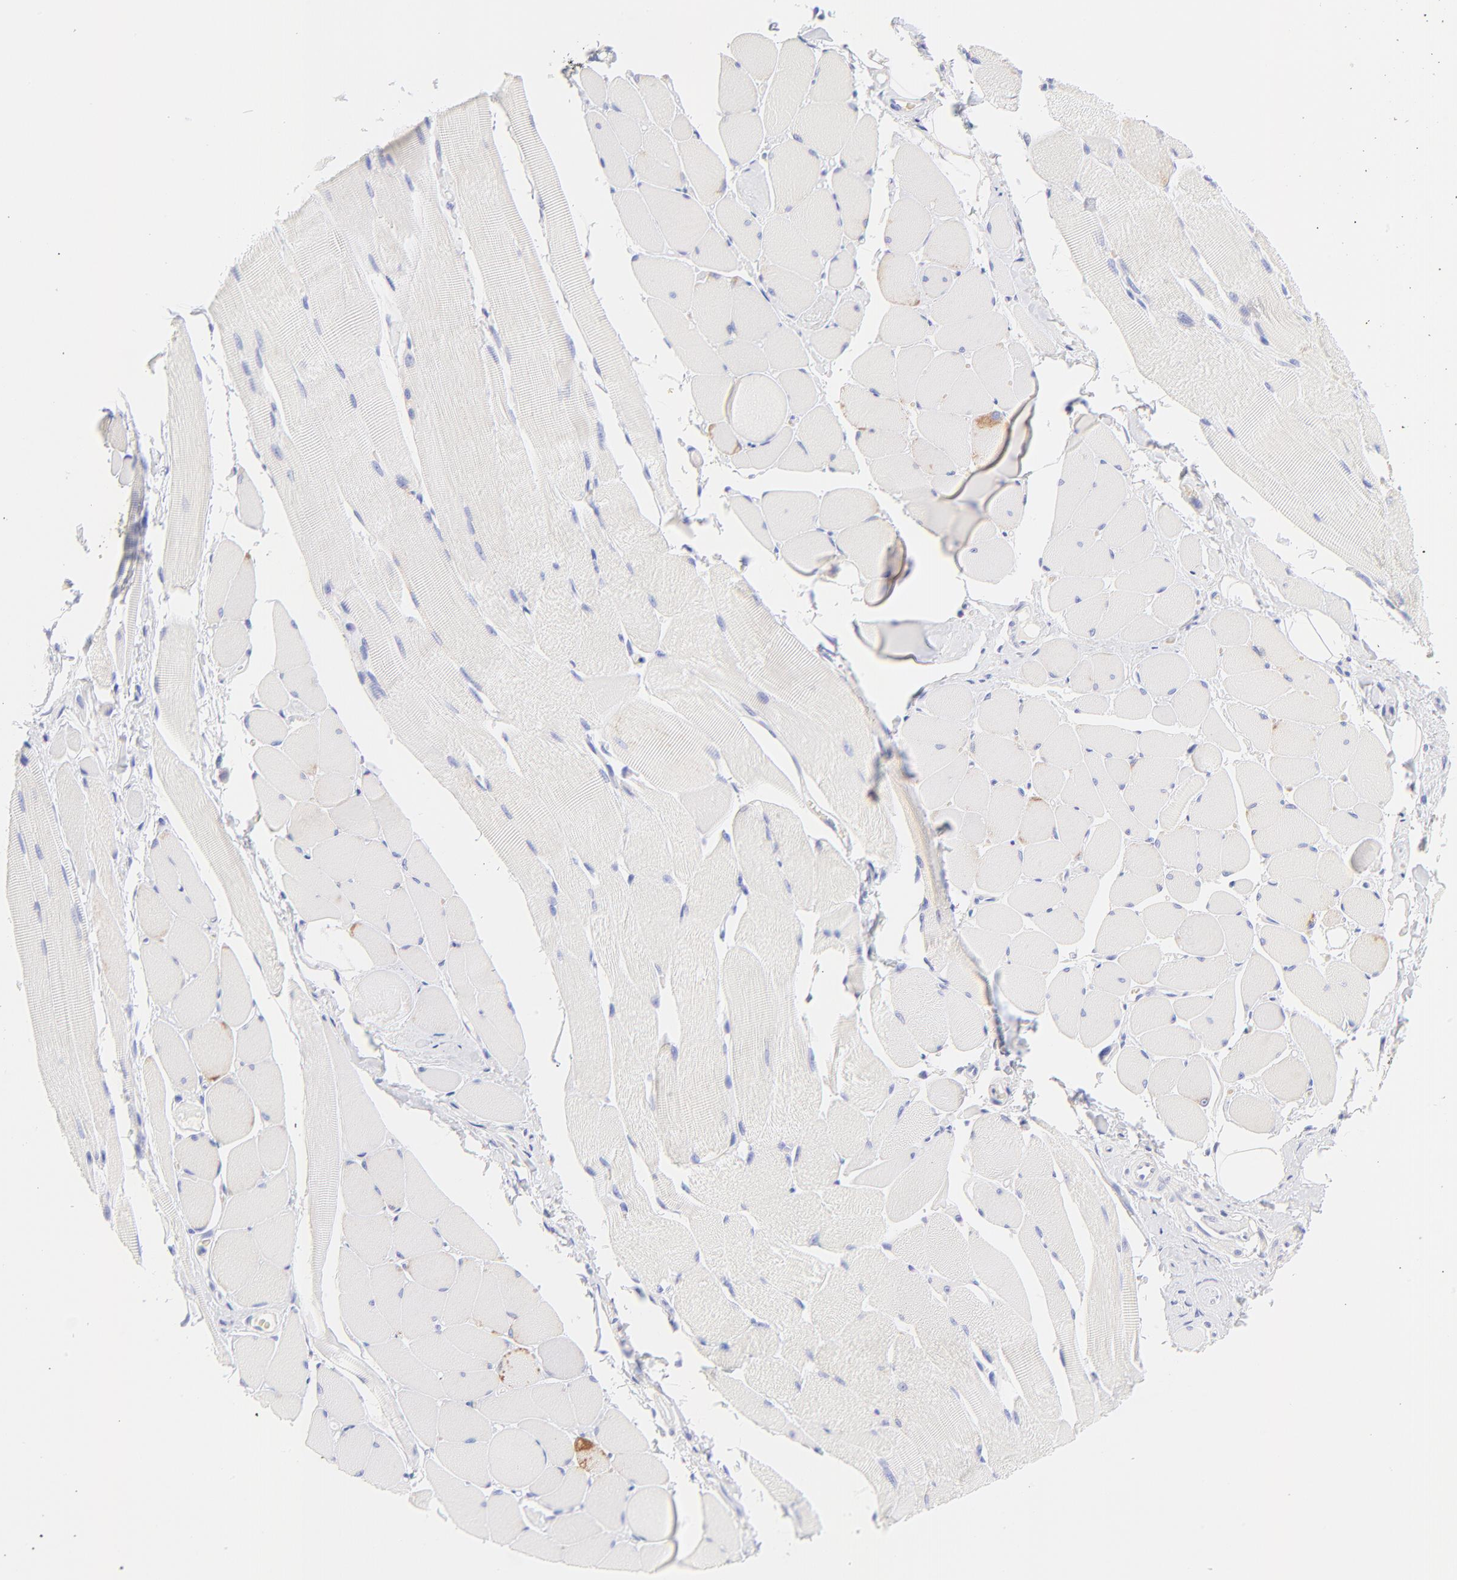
{"staining": {"intensity": "negative", "quantity": "none", "location": "none"}, "tissue": "skeletal muscle", "cell_type": "Myocytes", "image_type": "normal", "snomed": [{"axis": "morphology", "description": "Normal tissue, NOS"}, {"axis": "topography", "description": "Skeletal muscle"}, {"axis": "topography", "description": "Peripheral nerve tissue"}], "caption": "DAB immunohistochemical staining of normal human skeletal muscle demonstrates no significant staining in myocytes.", "gene": "FRMPD3", "patient": {"sex": "female", "age": 84}}